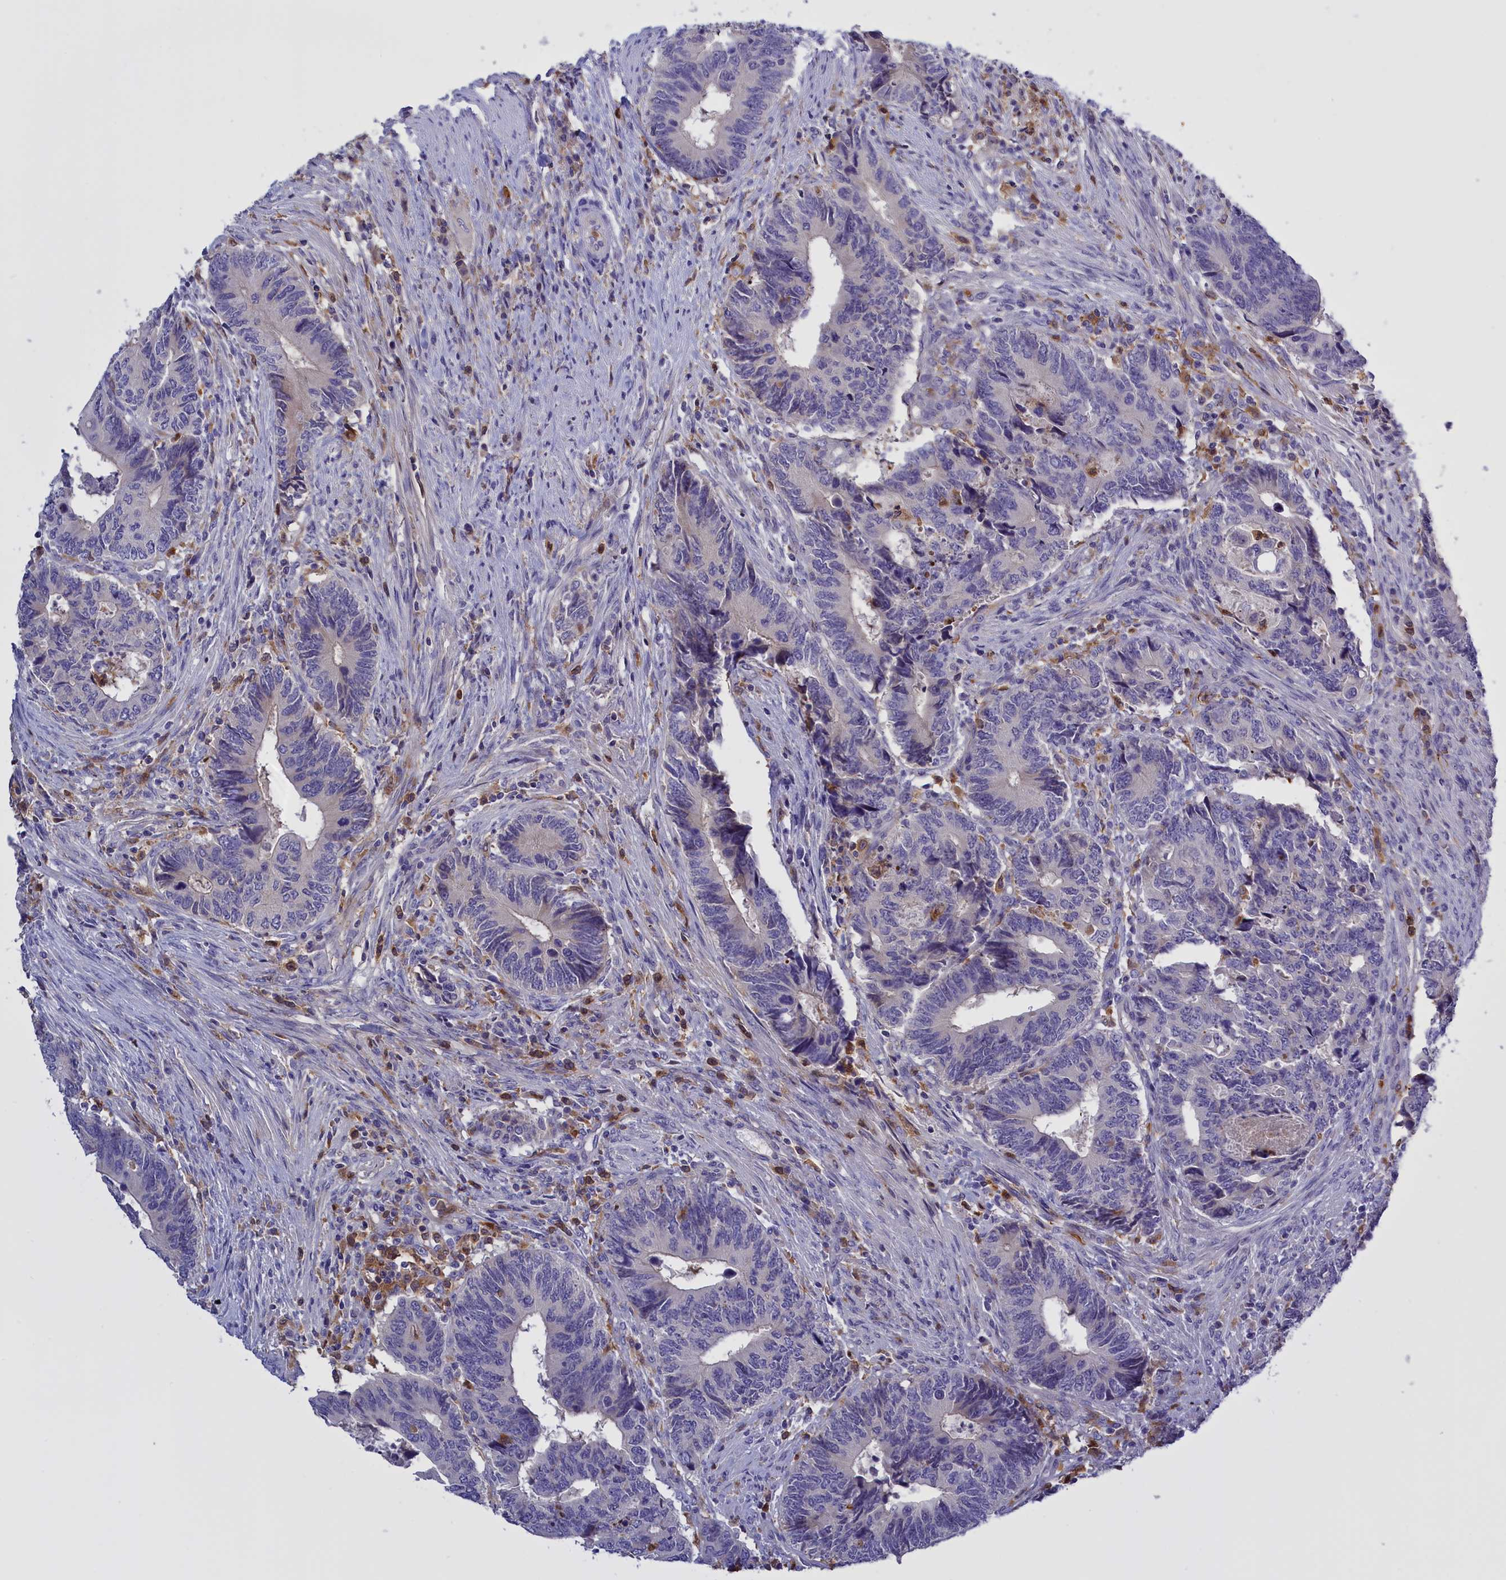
{"staining": {"intensity": "negative", "quantity": "none", "location": "none"}, "tissue": "colorectal cancer", "cell_type": "Tumor cells", "image_type": "cancer", "snomed": [{"axis": "morphology", "description": "Adenocarcinoma, NOS"}, {"axis": "topography", "description": "Colon"}], "caption": "Protein analysis of adenocarcinoma (colorectal) displays no significant expression in tumor cells.", "gene": "FAM149B1", "patient": {"sex": "male", "age": 87}}